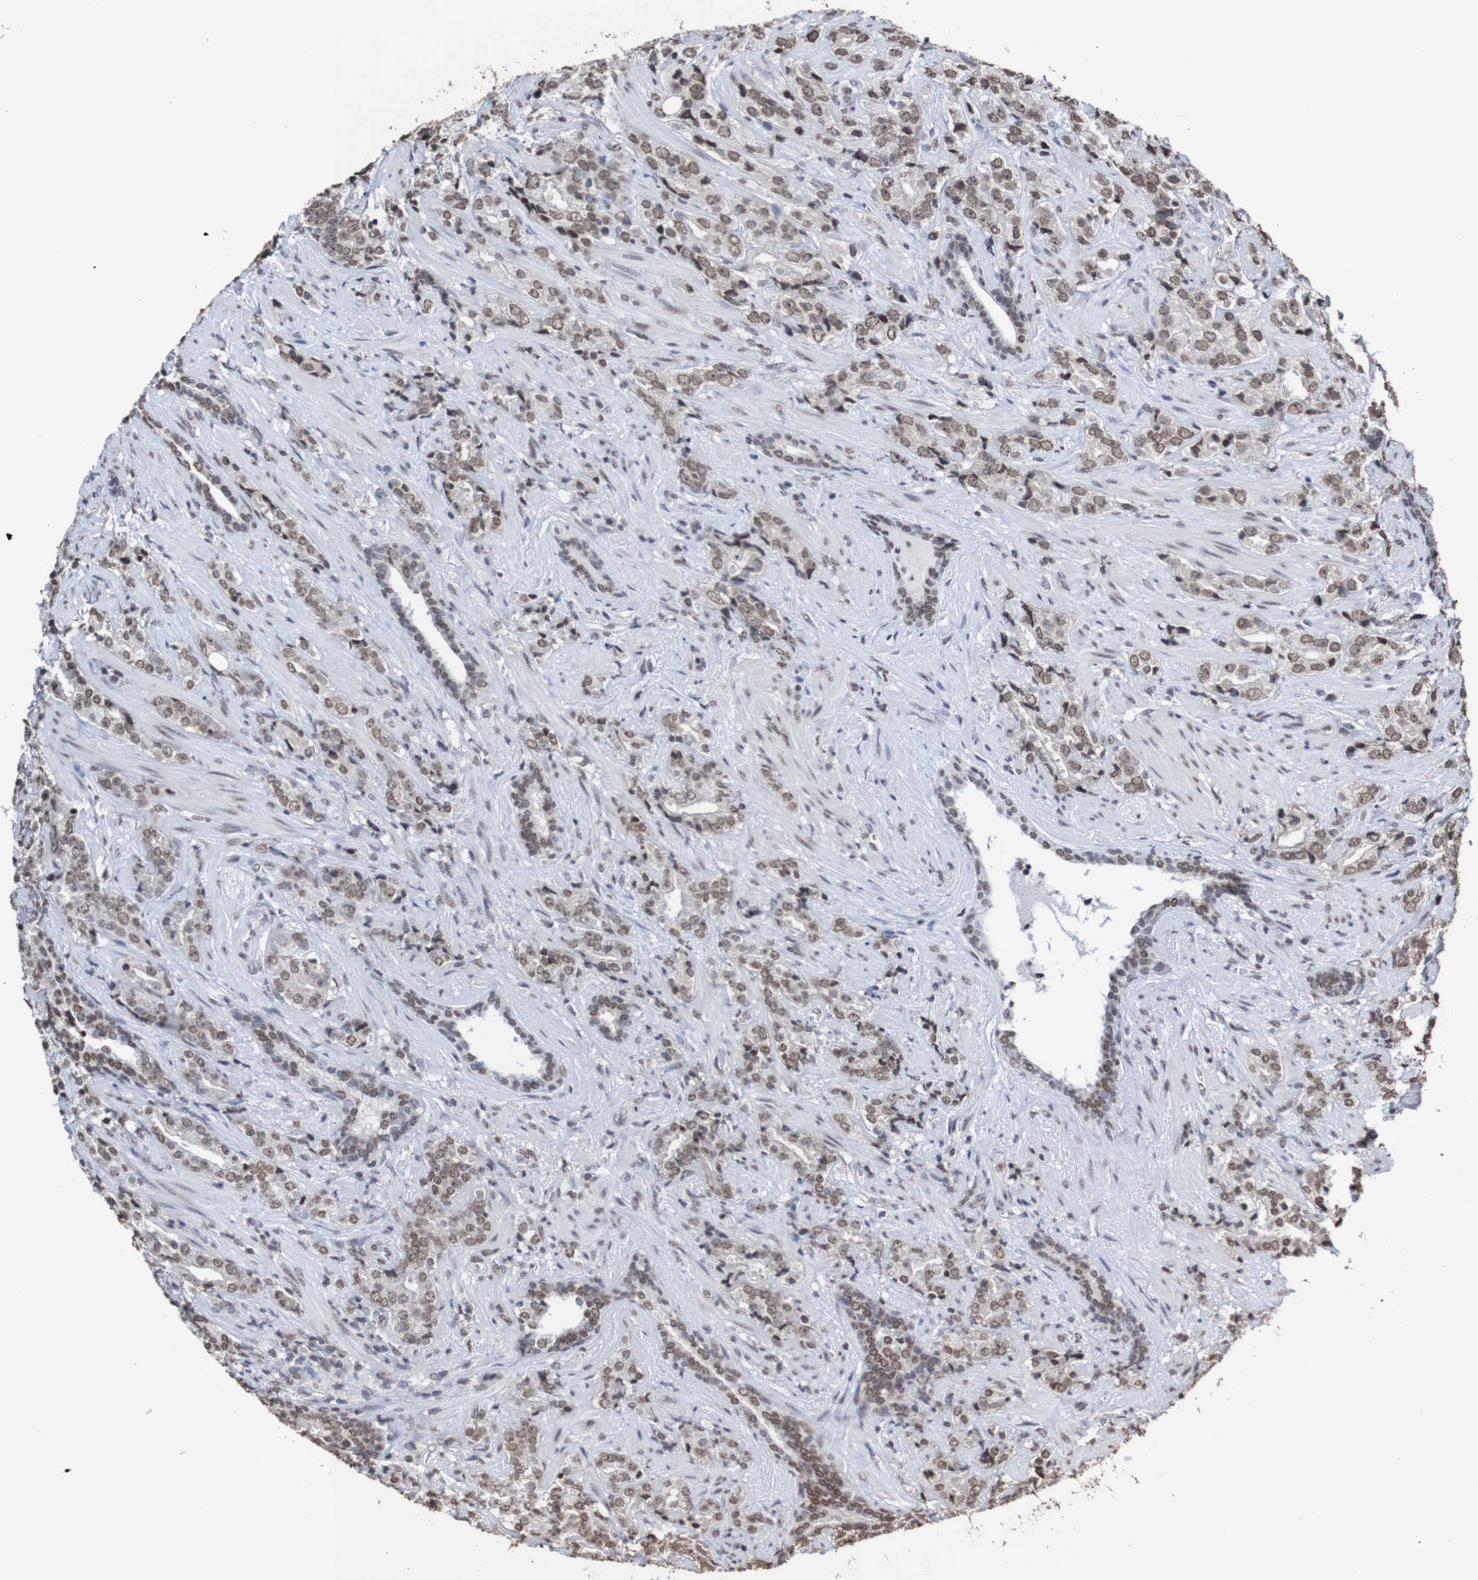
{"staining": {"intensity": "moderate", "quantity": ">75%", "location": "nuclear"}, "tissue": "prostate cancer", "cell_type": "Tumor cells", "image_type": "cancer", "snomed": [{"axis": "morphology", "description": "Adenocarcinoma, High grade"}, {"axis": "topography", "description": "Prostate"}], "caption": "Moderate nuclear staining for a protein is present in approximately >75% of tumor cells of prostate cancer using immunohistochemistry (IHC).", "gene": "GFI1", "patient": {"sex": "male", "age": 71}}